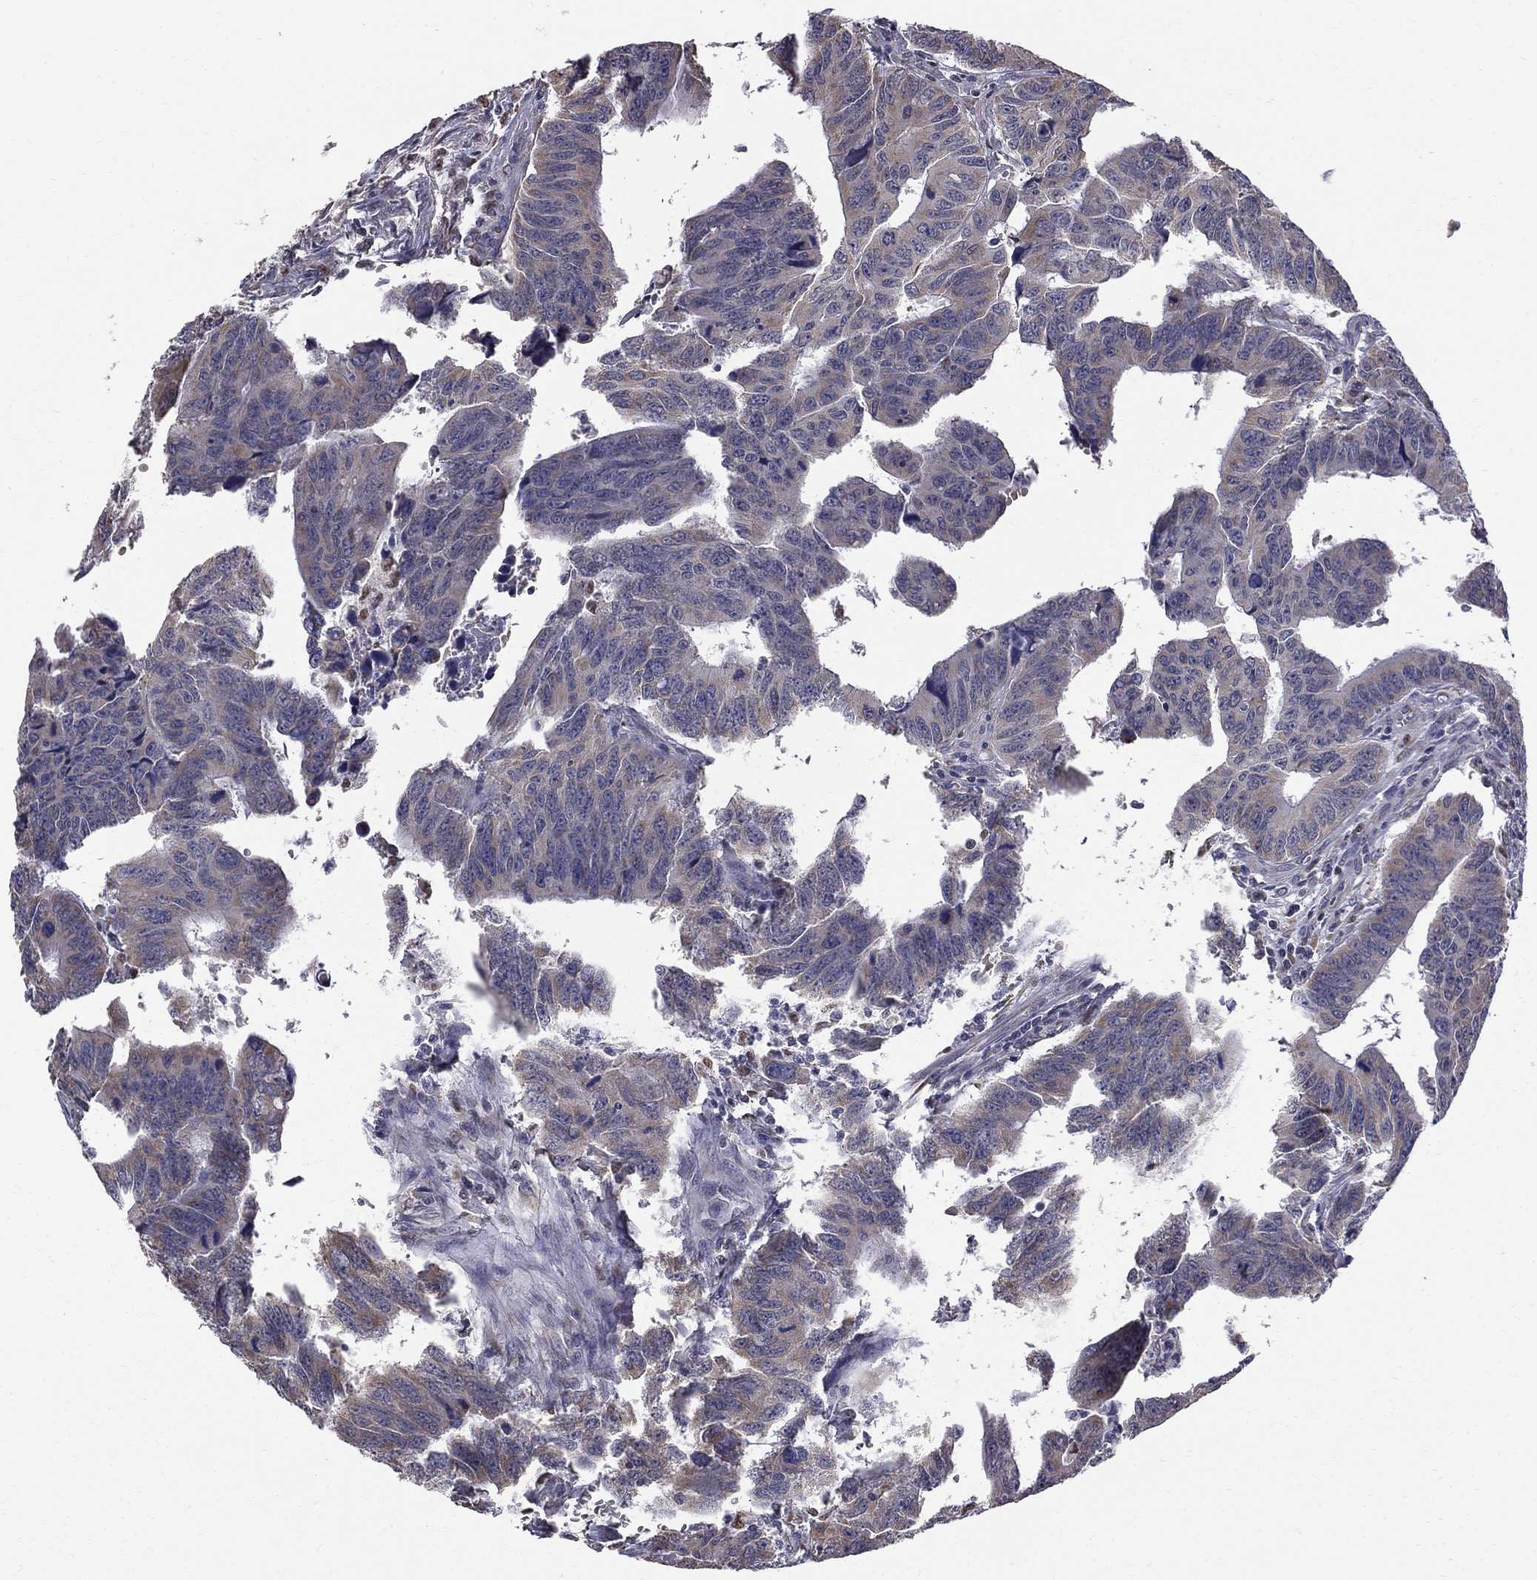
{"staining": {"intensity": "weak", "quantity": "<25%", "location": "cytoplasmic/membranous"}, "tissue": "colorectal cancer", "cell_type": "Tumor cells", "image_type": "cancer", "snomed": [{"axis": "morphology", "description": "Adenocarcinoma, NOS"}, {"axis": "topography", "description": "Appendix"}, {"axis": "topography", "description": "Colon"}, {"axis": "topography", "description": "Cecum"}, {"axis": "topography", "description": "Colon asc"}], "caption": "Immunohistochemistry photomicrograph of neoplastic tissue: human colorectal cancer stained with DAB exhibits no significant protein staining in tumor cells. Nuclei are stained in blue.", "gene": "HSPB2", "patient": {"sex": "female", "age": 85}}